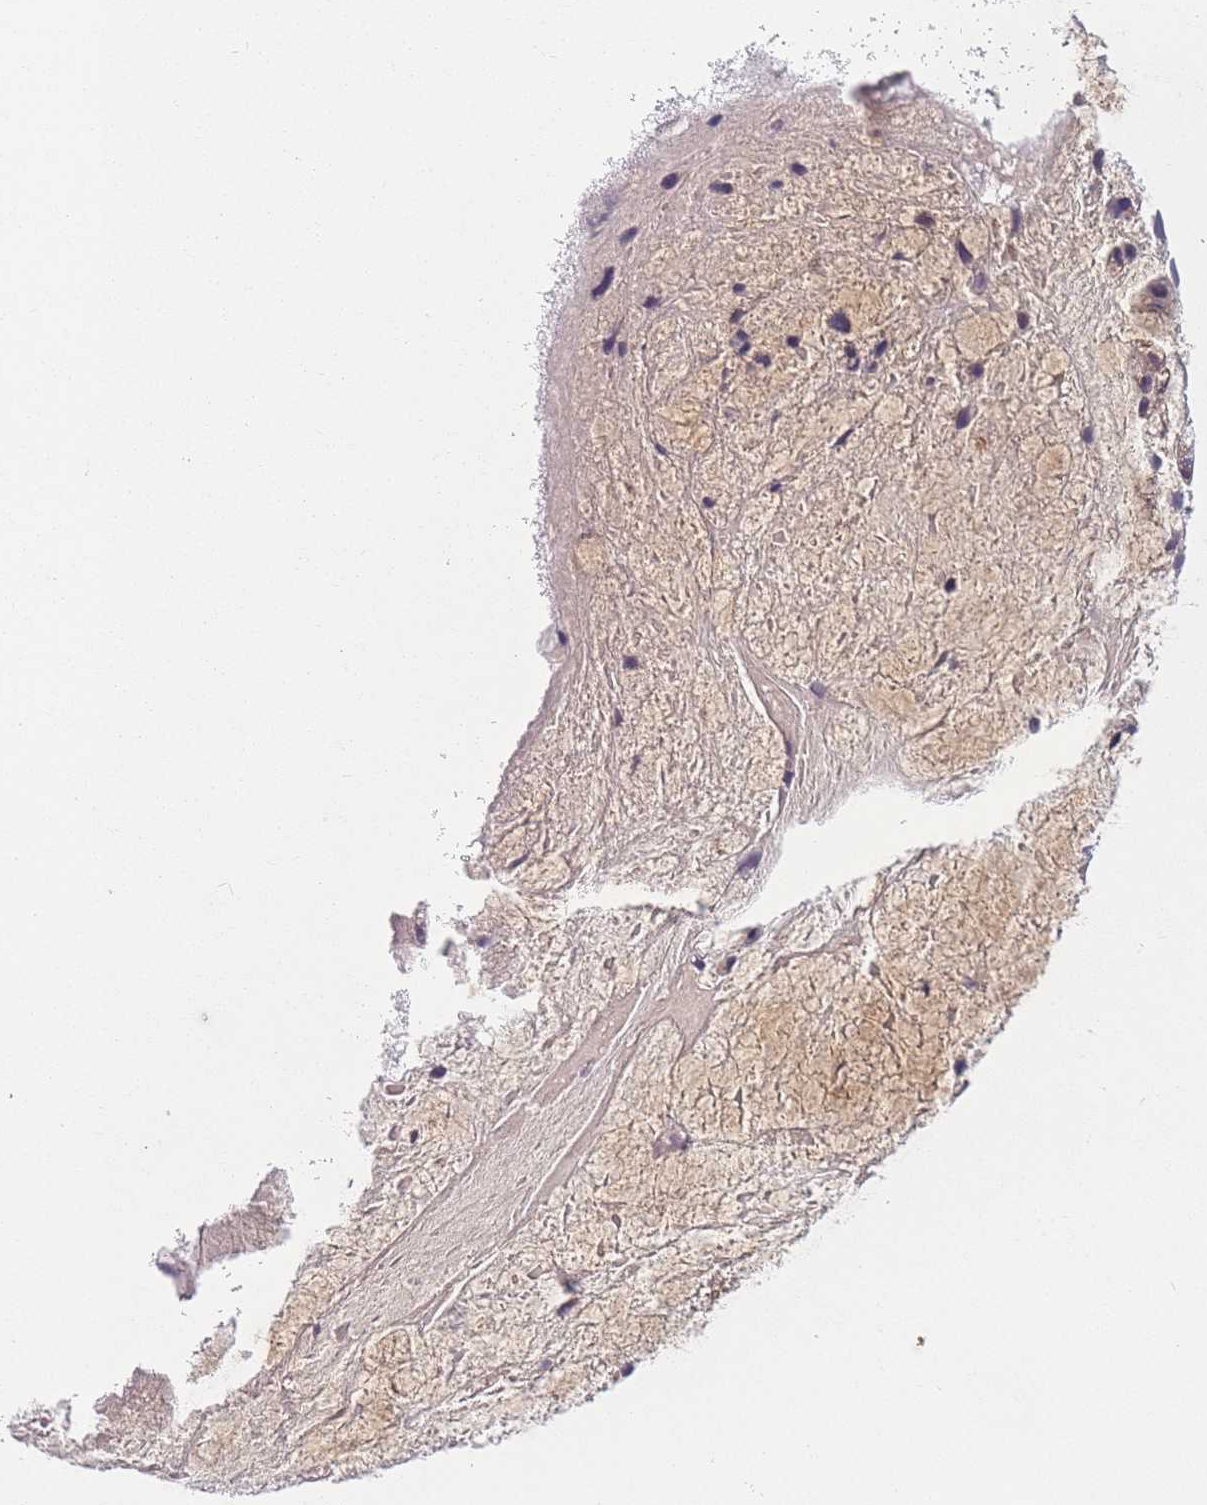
{"staining": {"intensity": "weak", "quantity": "25%-75%", "location": "cytoplasmic/membranous"}, "tissue": "ovarian cancer", "cell_type": "Tumor cells", "image_type": "cancer", "snomed": [{"axis": "morphology", "description": "Cystadenocarcinoma, mucinous, NOS"}, {"axis": "topography", "description": "Ovary"}], "caption": "IHC histopathology image of ovarian cancer (mucinous cystadenocarcinoma) stained for a protein (brown), which displays low levels of weak cytoplasmic/membranous staining in about 25%-75% of tumor cells.", "gene": "PRAM1", "patient": {"sex": "female", "age": 37}}